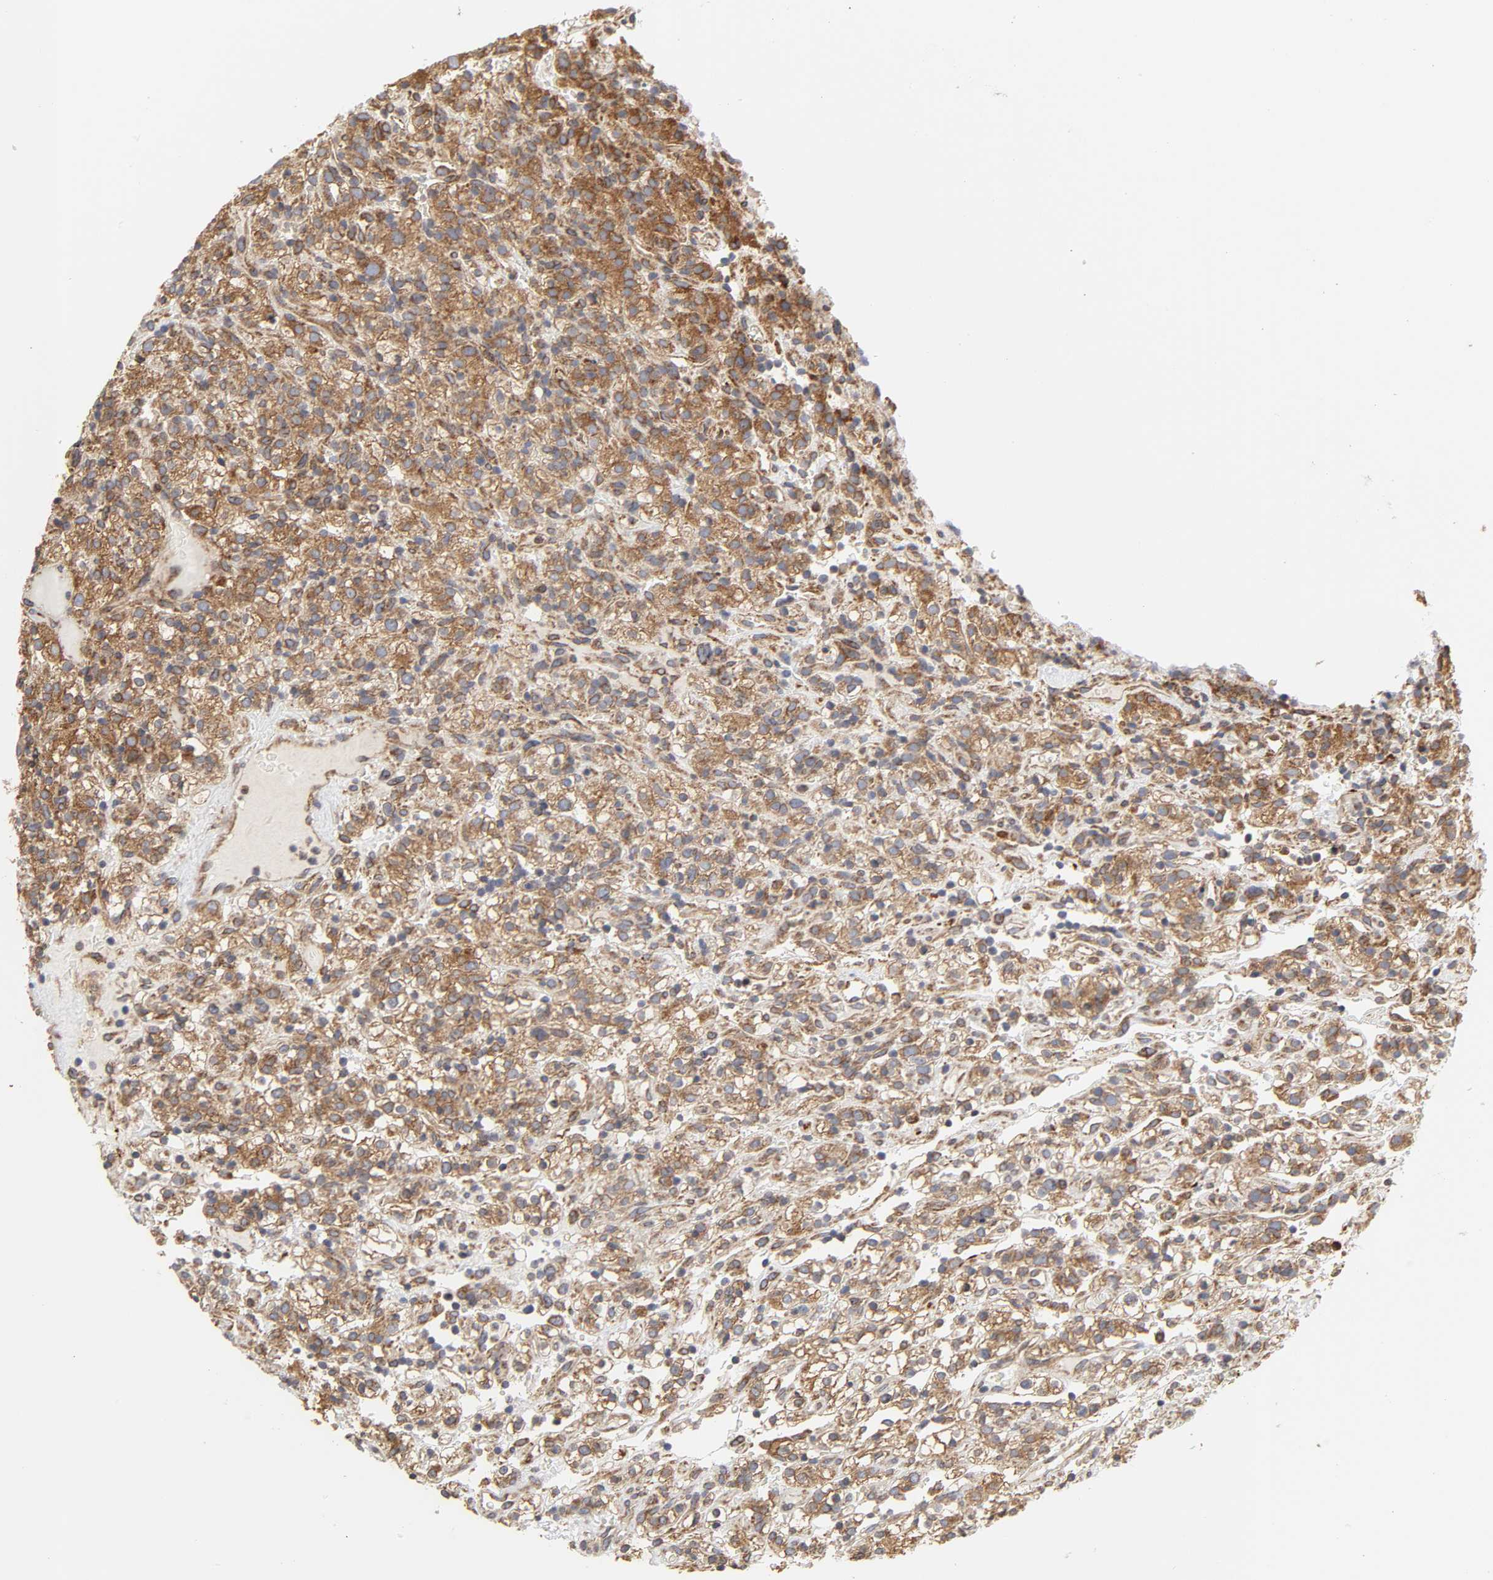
{"staining": {"intensity": "moderate", "quantity": ">75%", "location": "cytoplasmic/membranous"}, "tissue": "renal cancer", "cell_type": "Tumor cells", "image_type": "cancer", "snomed": [{"axis": "morphology", "description": "Normal tissue, NOS"}, {"axis": "morphology", "description": "Adenocarcinoma, NOS"}, {"axis": "topography", "description": "Kidney"}], "caption": "Tumor cells display medium levels of moderate cytoplasmic/membranous positivity in approximately >75% of cells in adenocarcinoma (renal).", "gene": "POR", "patient": {"sex": "female", "age": 72}}